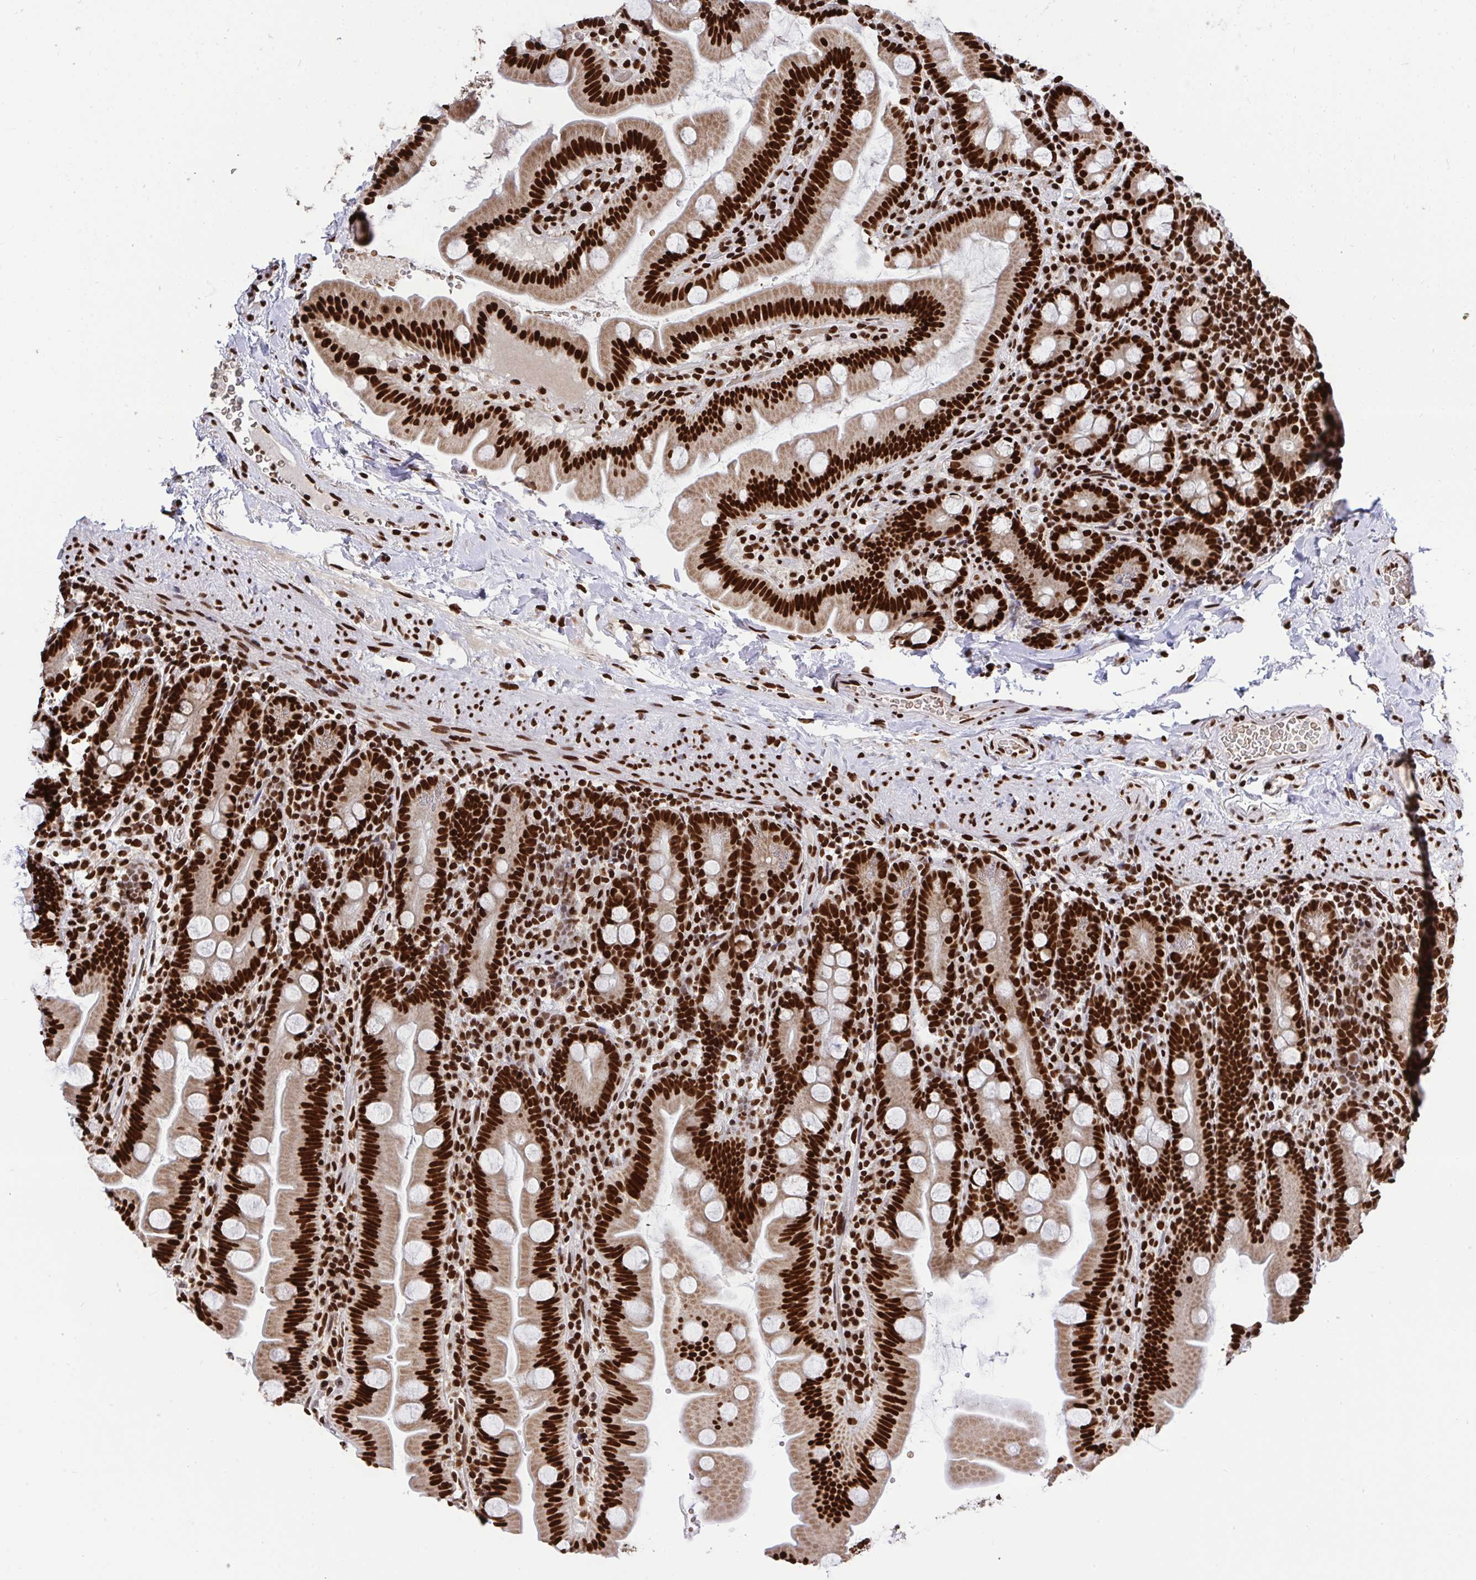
{"staining": {"intensity": "strong", "quantity": ">75%", "location": "nuclear"}, "tissue": "small intestine", "cell_type": "Glandular cells", "image_type": "normal", "snomed": [{"axis": "morphology", "description": "Normal tissue, NOS"}, {"axis": "topography", "description": "Small intestine"}], "caption": "Strong nuclear protein staining is appreciated in about >75% of glandular cells in small intestine. Using DAB (3,3'-diaminobenzidine) (brown) and hematoxylin (blue) stains, captured at high magnification using brightfield microscopy.", "gene": "ENSG00000268083", "patient": {"sex": "female", "age": 68}}